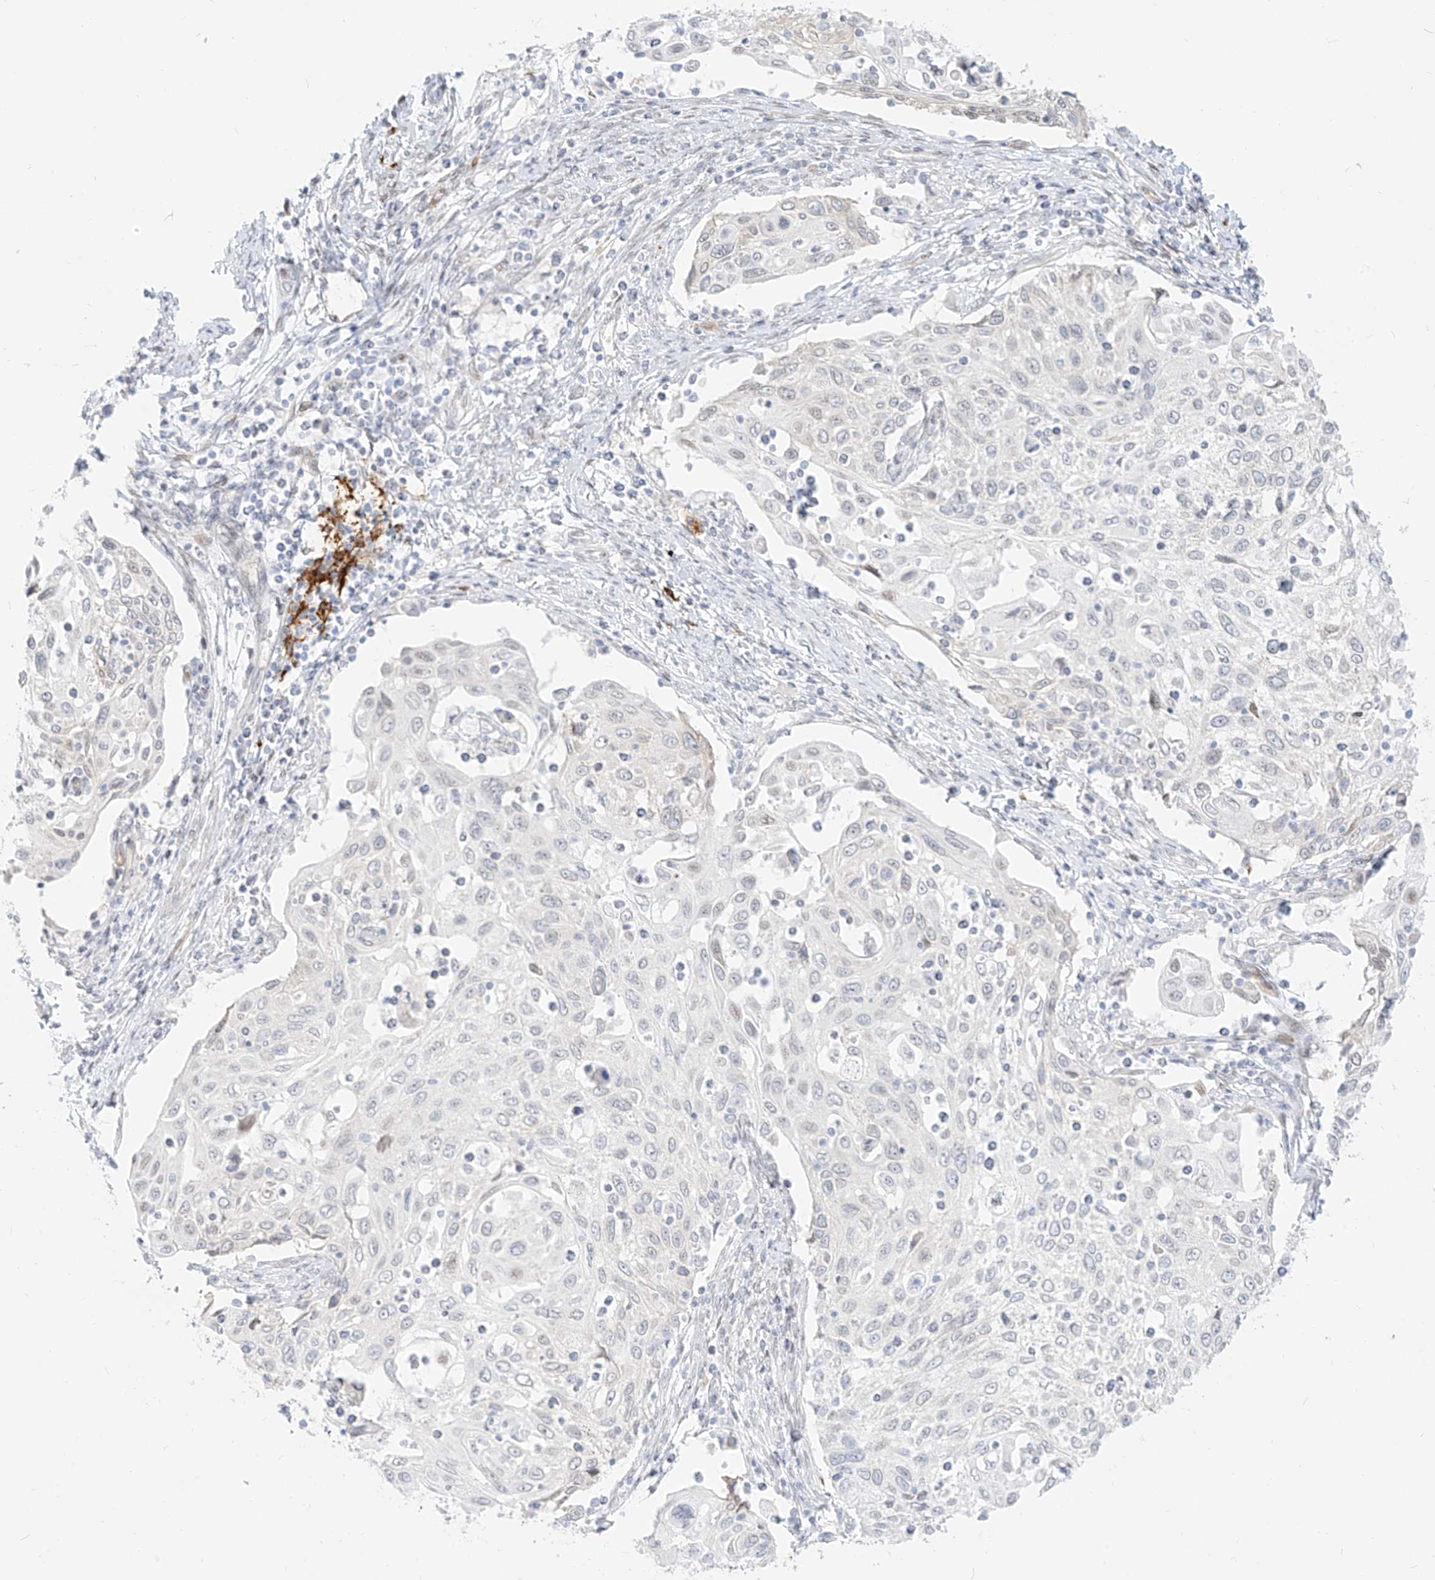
{"staining": {"intensity": "negative", "quantity": "none", "location": "none"}, "tissue": "cervical cancer", "cell_type": "Tumor cells", "image_type": "cancer", "snomed": [{"axis": "morphology", "description": "Squamous cell carcinoma, NOS"}, {"axis": "topography", "description": "Cervix"}], "caption": "This image is of cervical squamous cell carcinoma stained with immunohistochemistry to label a protein in brown with the nuclei are counter-stained blue. There is no expression in tumor cells.", "gene": "NHSL1", "patient": {"sex": "female", "age": 70}}